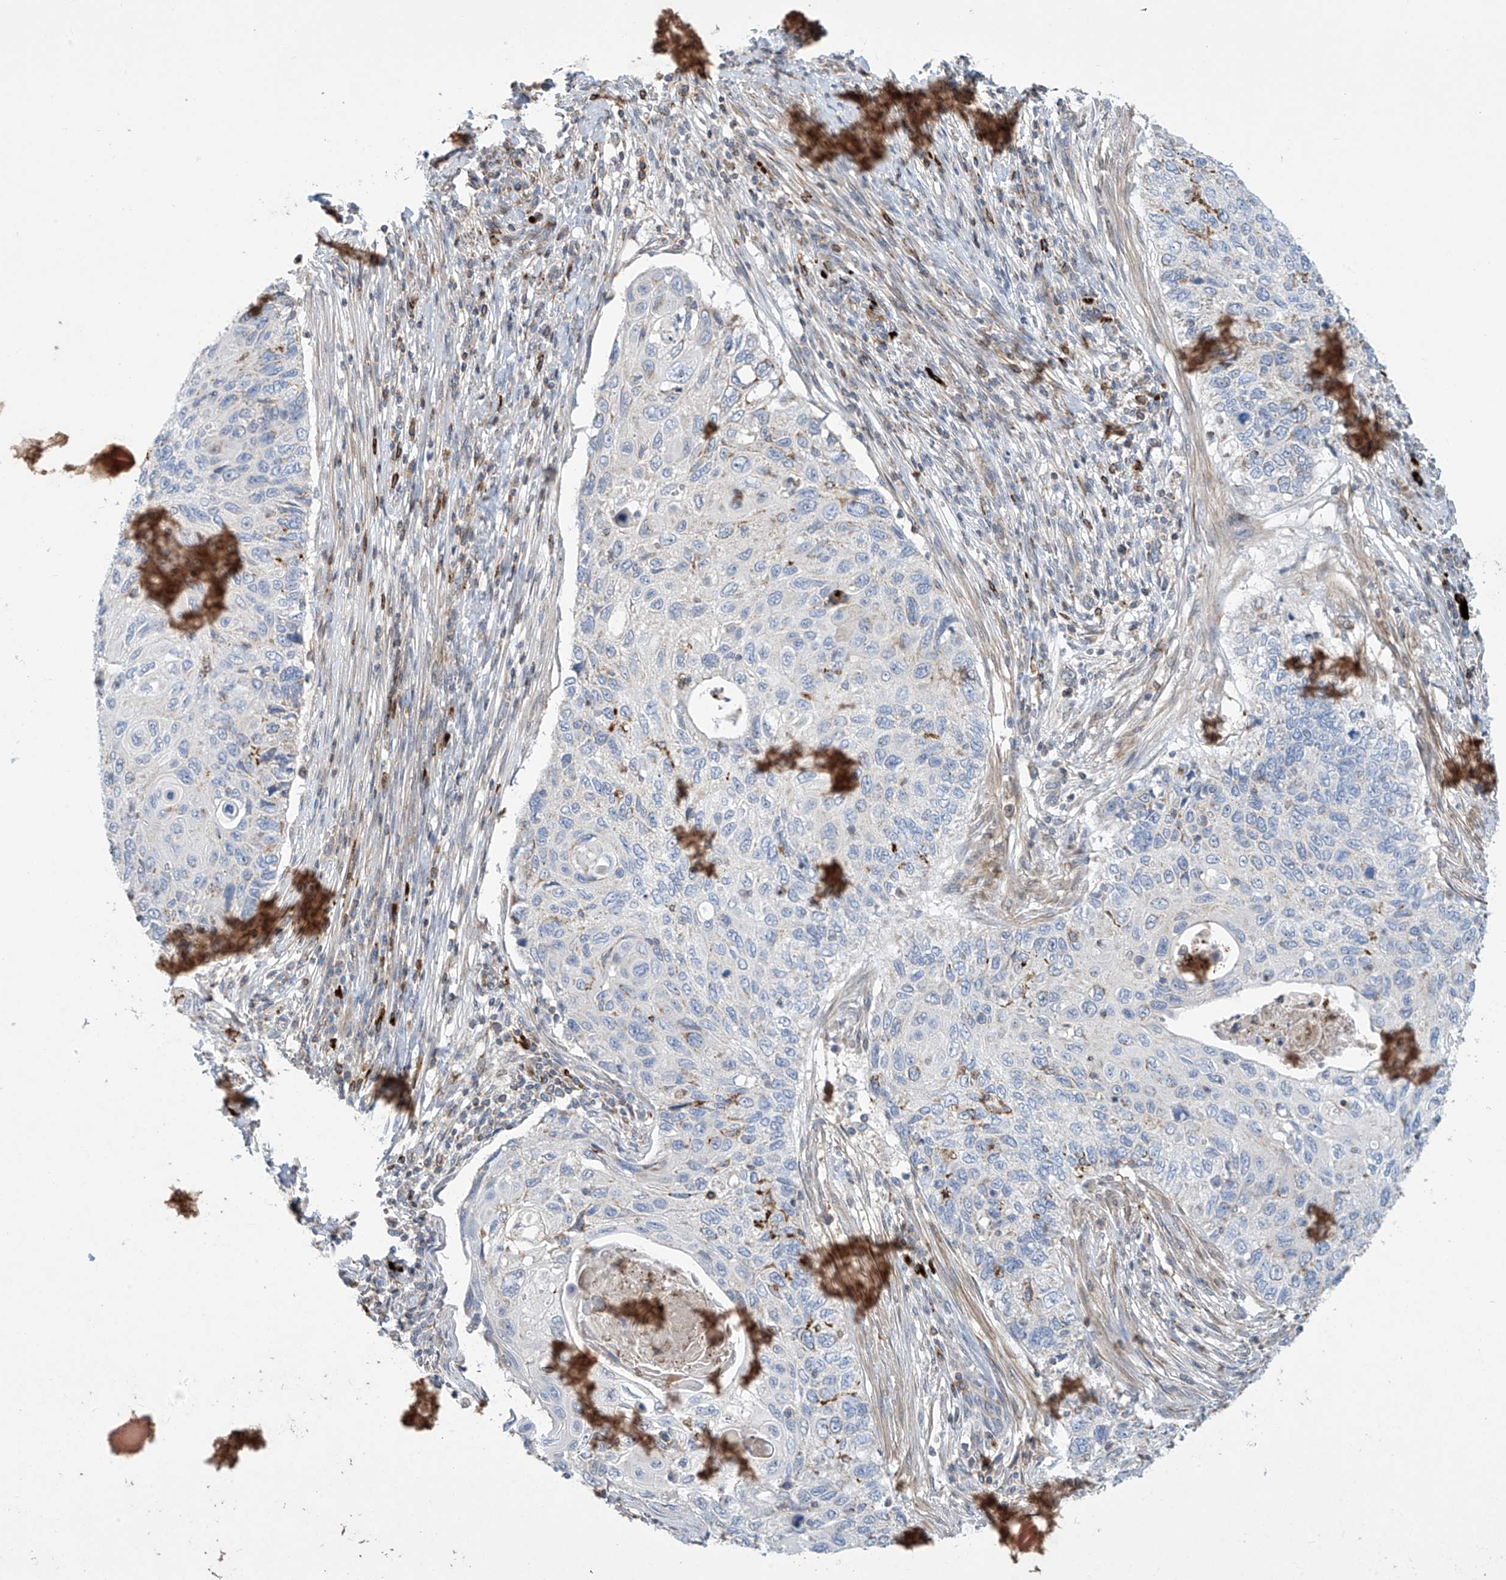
{"staining": {"intensity": "negative", "quantity": "none", "location": "none"}, "tissue": "cervical cancer", "cell_type": "Tumor cells", "image_type": "cancer", "snomed": [{"axis": "morphology", "description": "Squamous cell carcinoma, NOS"}, {"axis": "topography", "description": "Cervix"}], "caption": "High magnification brightfield microscopy of cervical cancer stained with DAB (3,3'-diaminobenzidine) (brown) and counterstained with hematoxylin (blue): tumor cells show no significant staining.", "gene": "IBA57", "patient": {"sex": "female", "age": 70}}